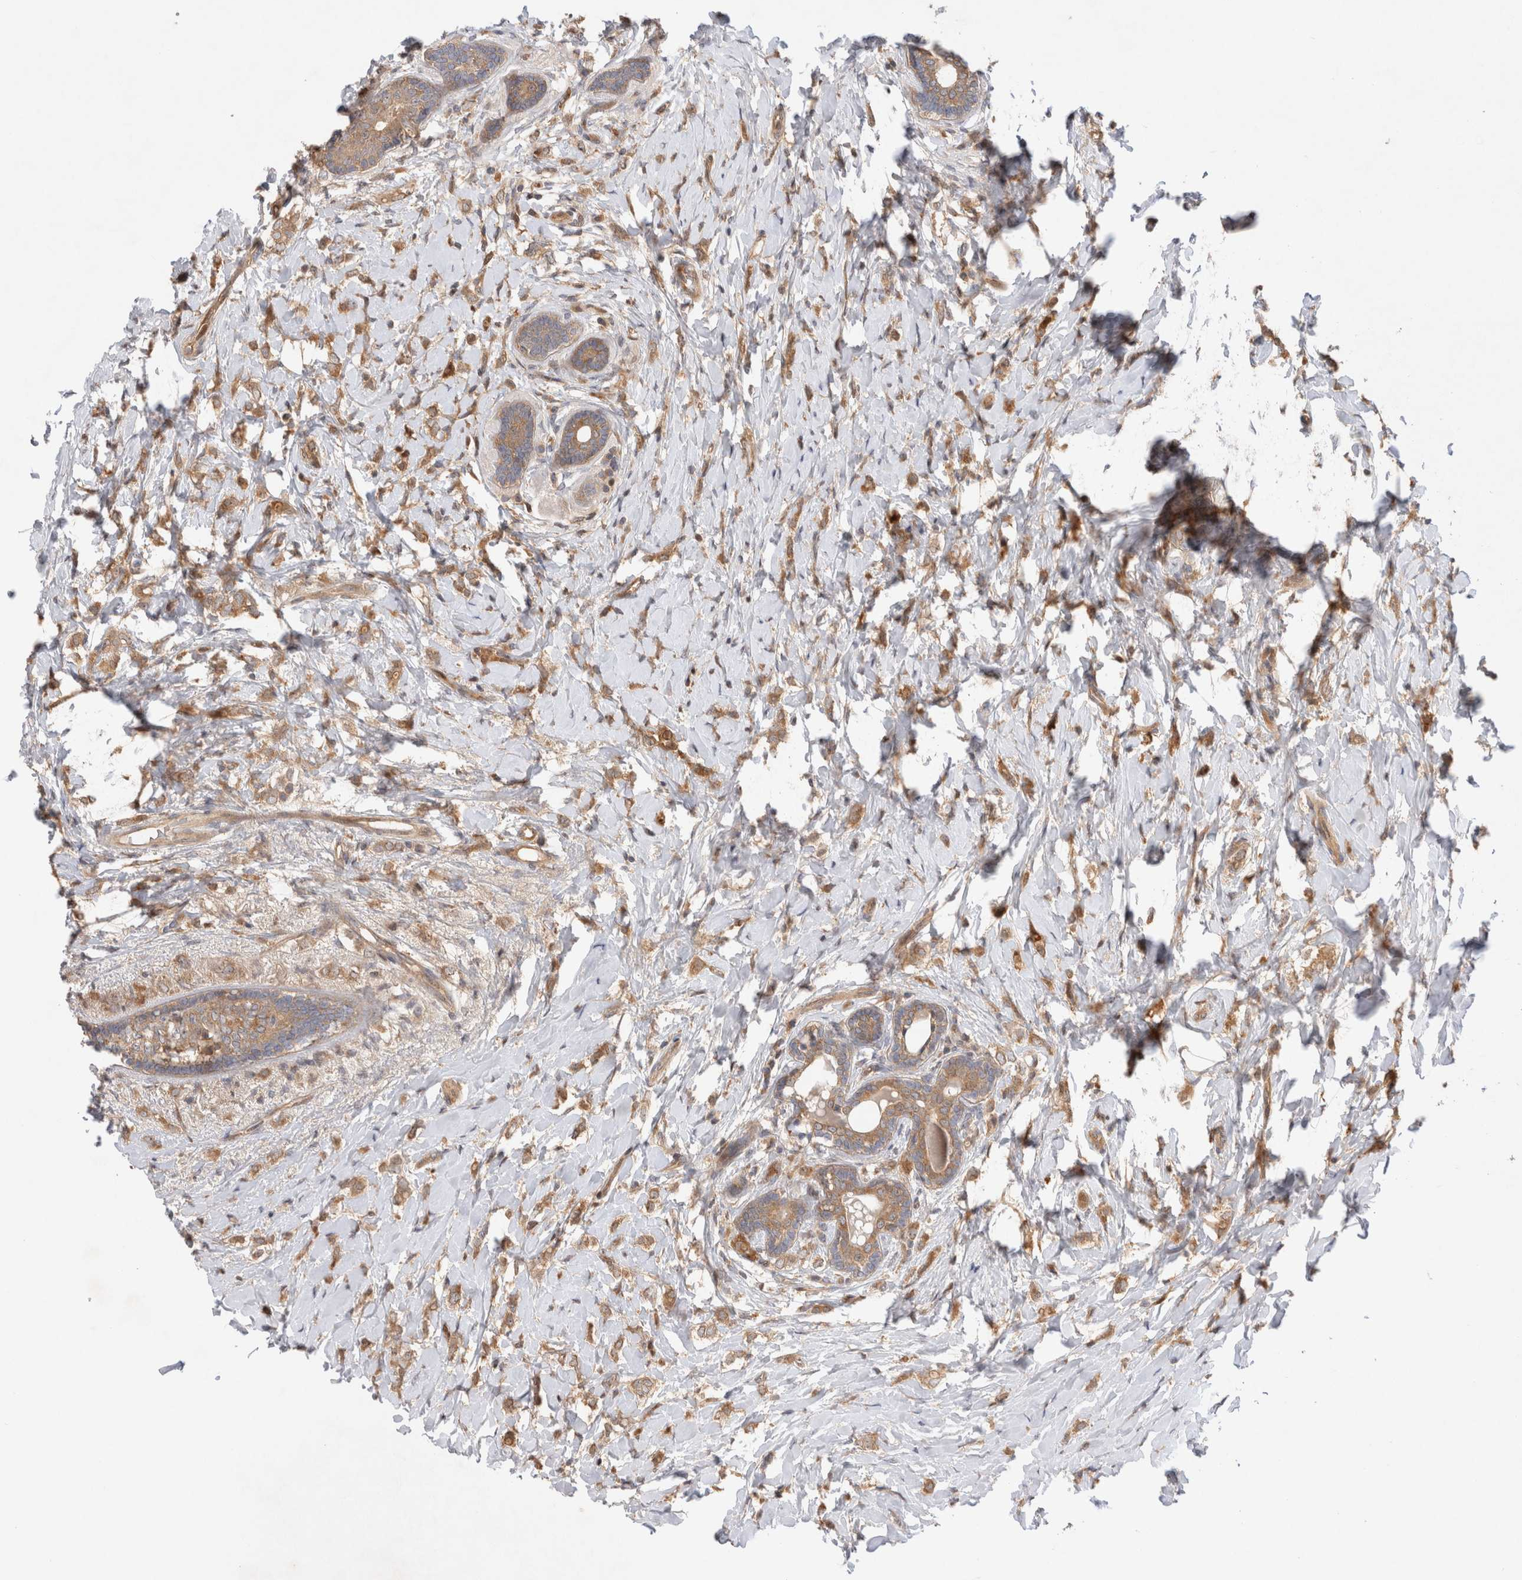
{"staining": {"intensity": "moderate", "quantity": ">75%", "location": "cytoplasmic/membranous"}, "tissue": "breast cancer", "cell_type": "Tumor cells", "image_type": "cancer", "snomed": [{"axis": "morphology", "description": "Normal tissue, NOS"}, {"axis": "morphology", "description": "Lobular carcinoma"}, {"axis": "topography", "description": "Breast"}], "caption": "Breast cancer stained with immunohistochemistry (IHC) reveals moderate cytoplasmic/membranous positivity in approximately >75% of tumor cells. (DAB = brown stain, brightfield microscopy at high magnification).", "gene": "HTT", "patient": {"sex": "female", "age": 47}}